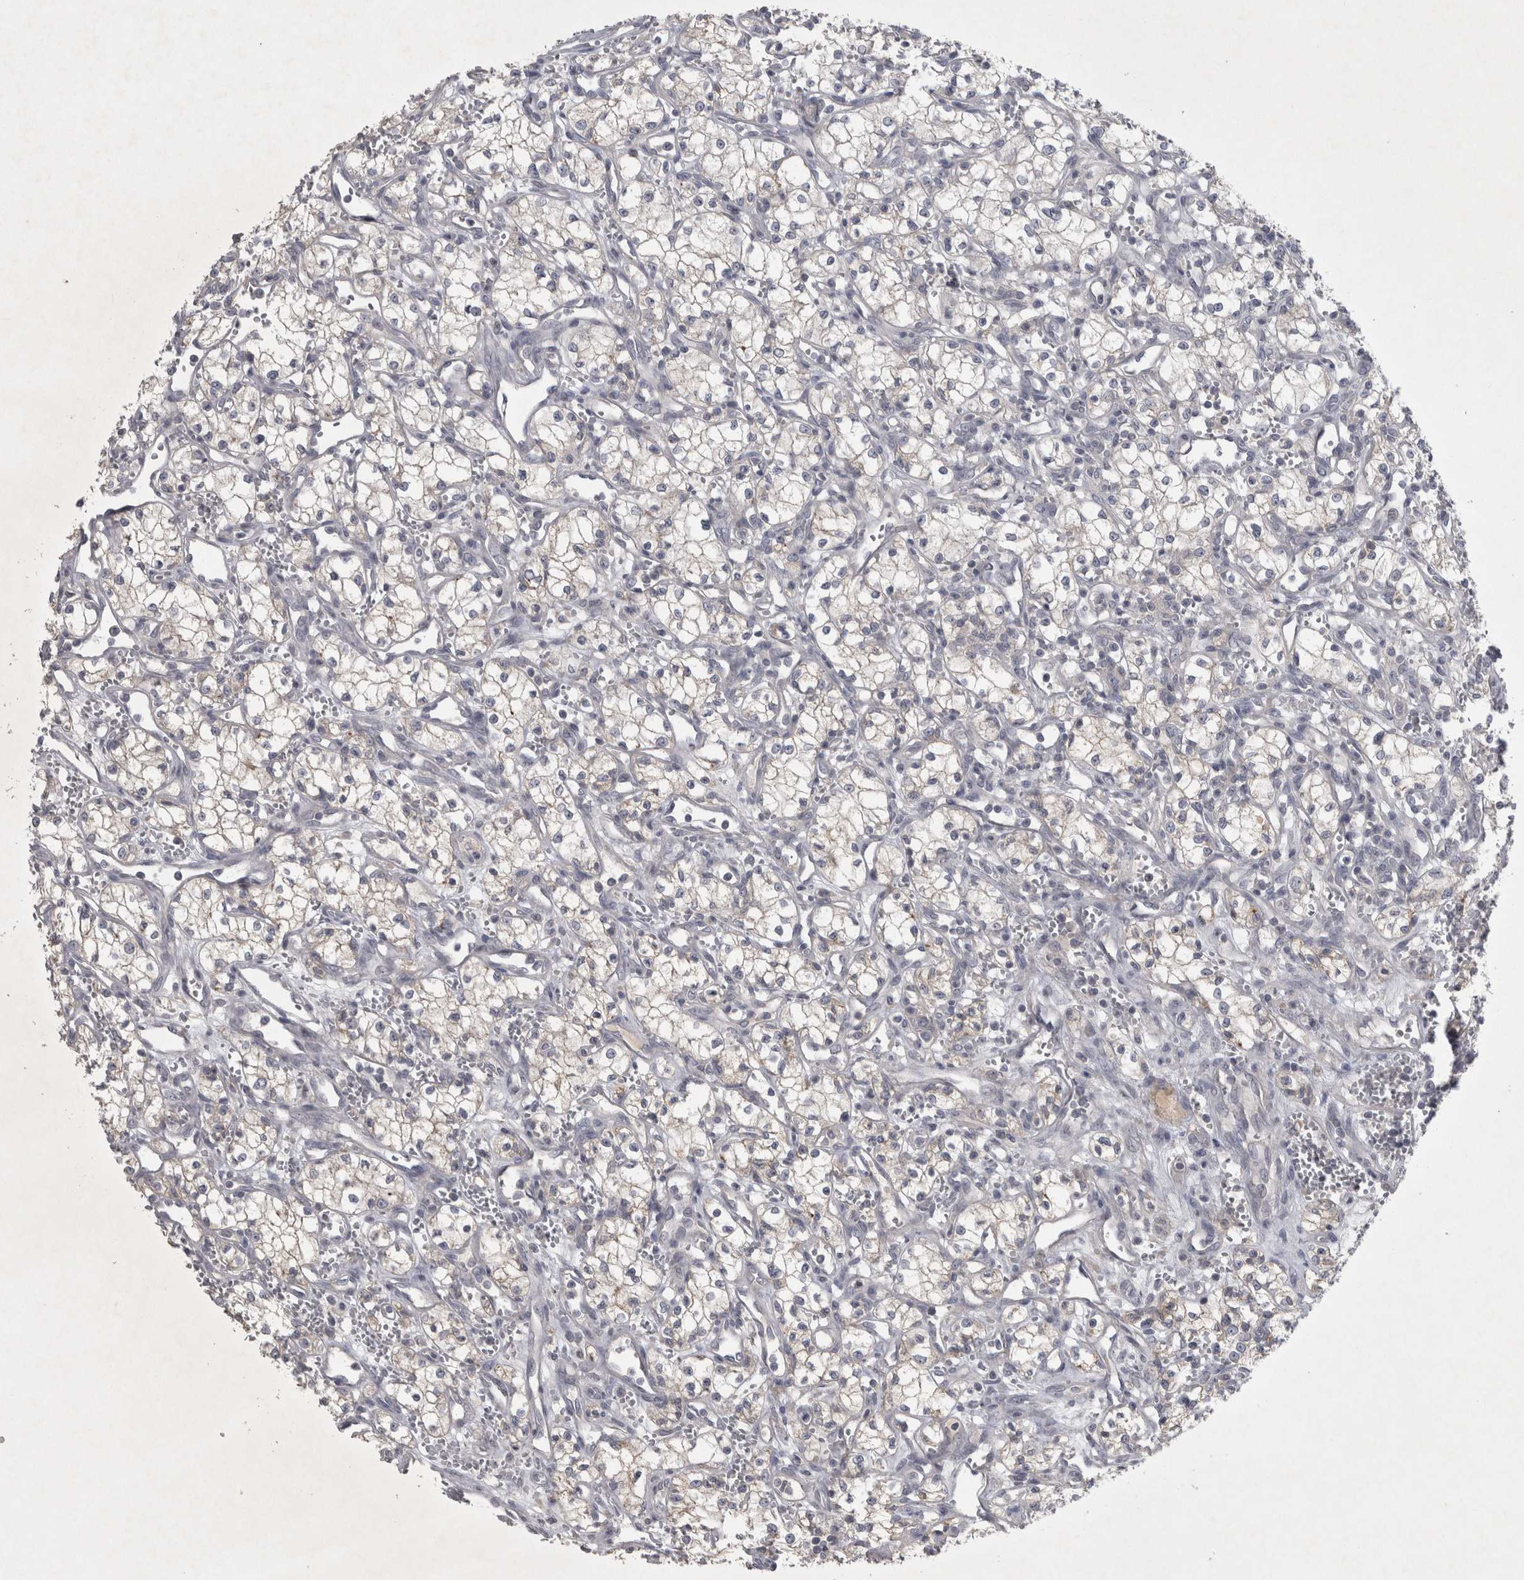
{"staining": {"intensity": "negative", "quantity": "none", "location": "none"}, "tissue": "renal cancer", "cell_type": "Tumor cells", "image_type": "cancer", "snomed": [{"axis": "morphology", "description": "Adenocarcinoma, NOS"}, {"axis": "topography", "description": "Kidney"}], "caption": "DAB immunohistochemical staining of renal adenocarcinoma exhibits no significant staining in tumor cells.", "gene": "ENPP7", "patient": {"sex": "male", "age": 59}}